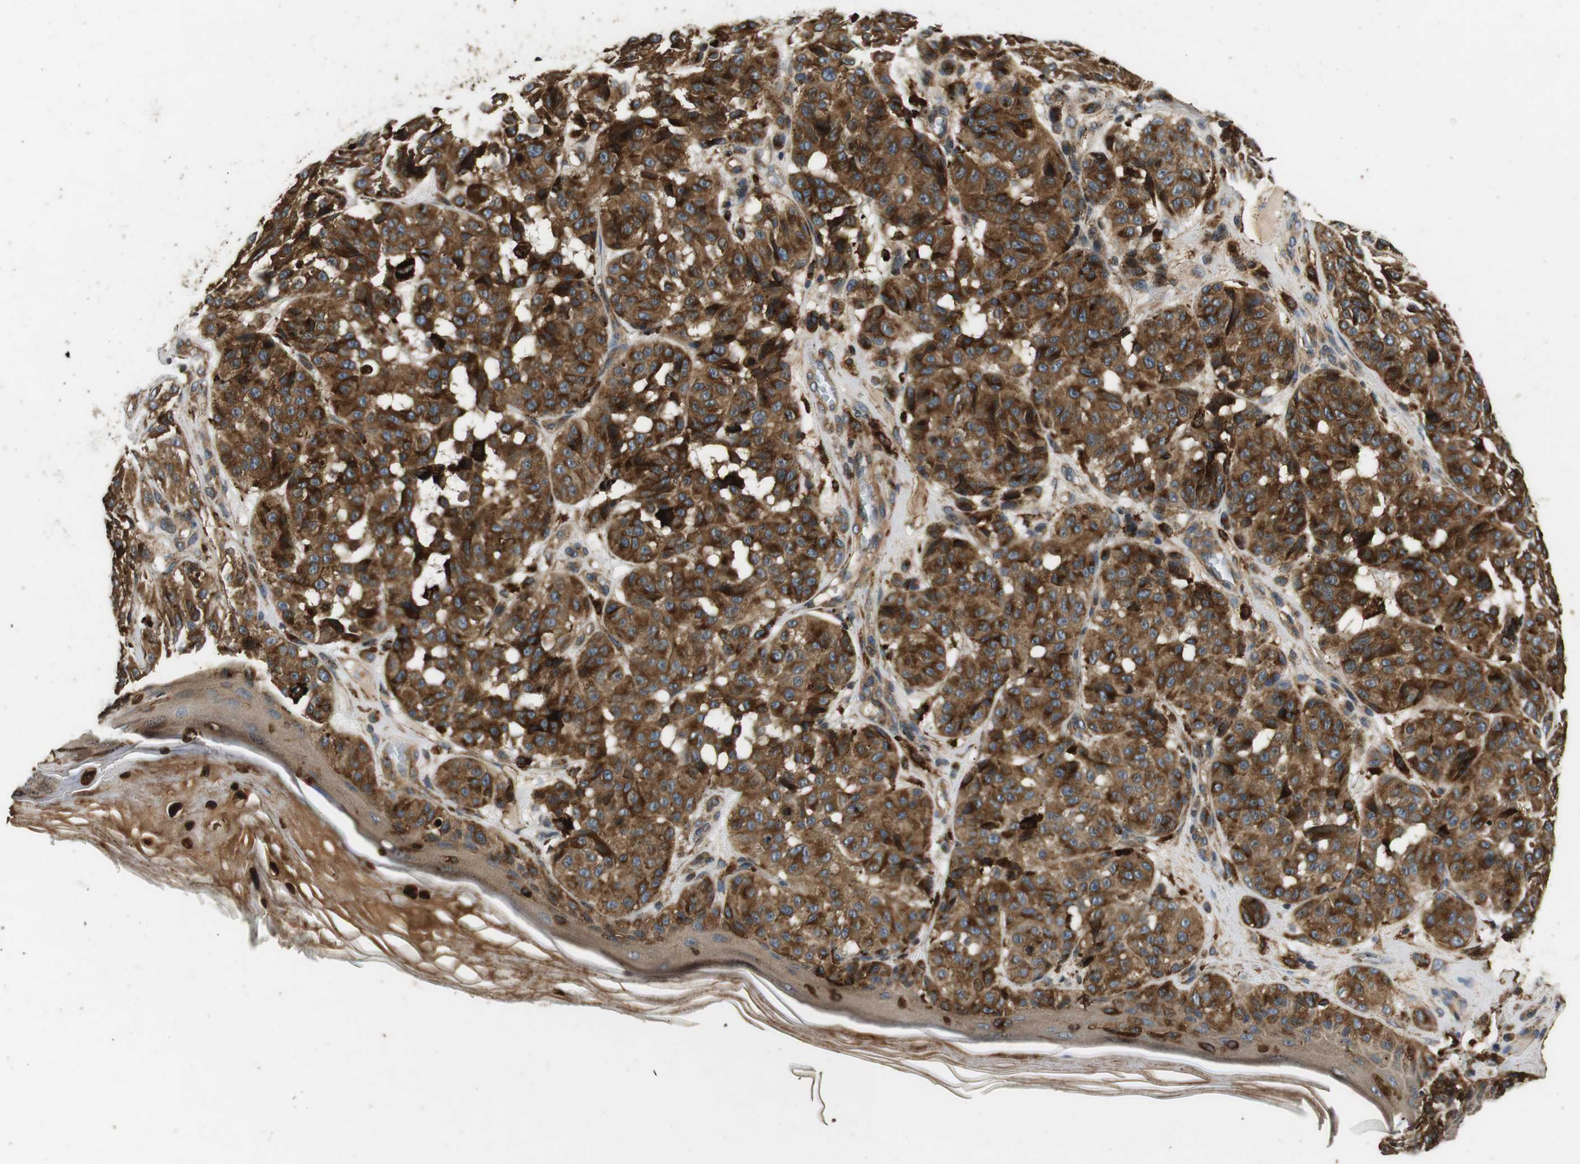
{"staining": {"intensity": "moderate", "quantity": ">75%", "location": "cytoplasmic/membranous"}, "tissue": "melanoma", "cell_type": "Tumor cells", "image_type": "cancer", "snomed": [{"axis": "morphology", "description": "Malignant melanoma, NOS"}, {"axis": "topography", "description": "Skin"}], "caption": "DAB immunohistochemical staining of malignant melanoma exhibits moderate cytoplasmic/membranous protein expression in about >75% of tumor cells.", "gene": "TXNRD1", "patient": {"sex": "female", "age": 46}}